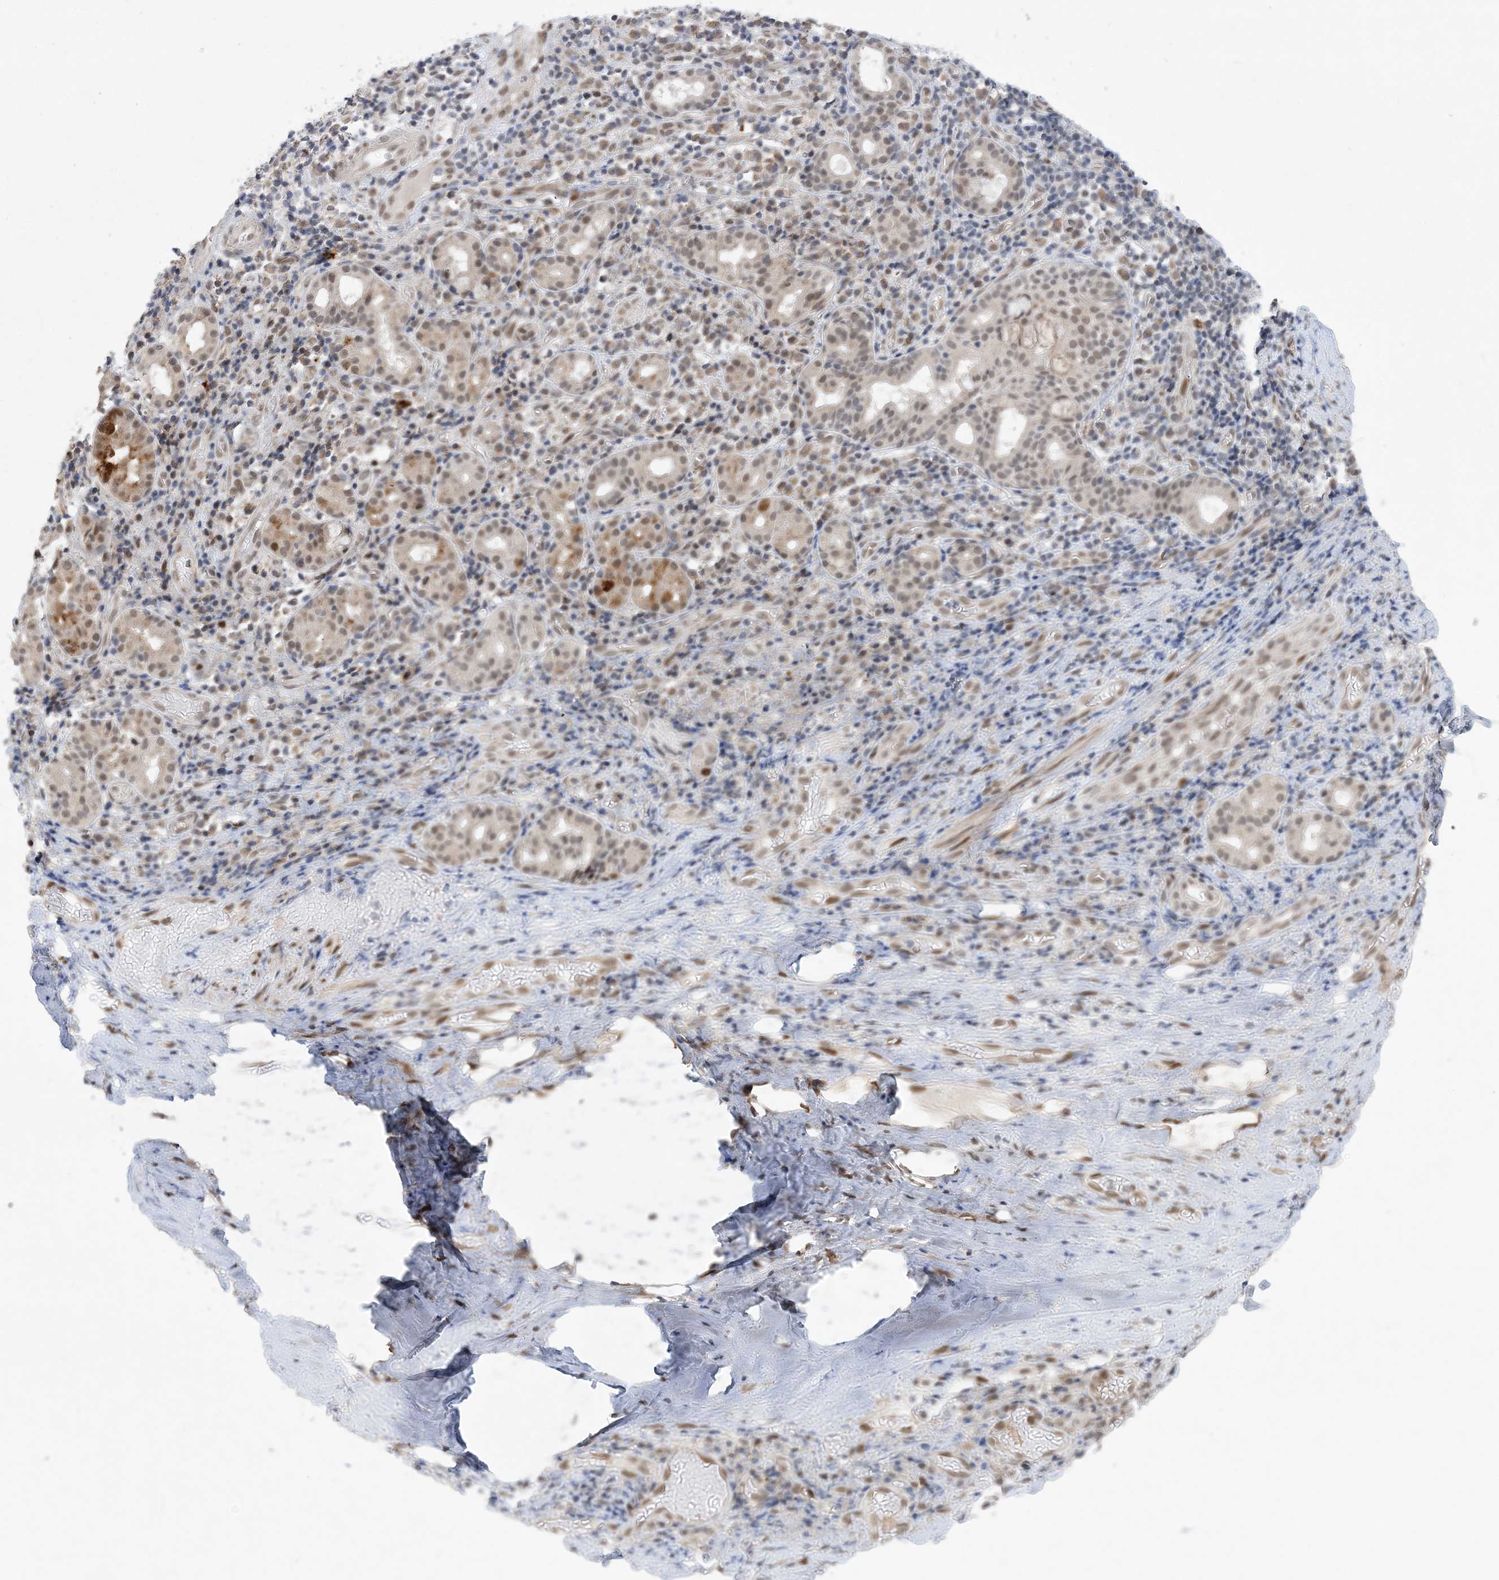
{"staining": {"intensity": "negative", "quantity": "none", "location": "none"}, "tissue": "adipose tissue", "cell_type": "Adipocytes", "image_type": "normal", "snomed": [{"axis": "morphology", "description": "Normal tissue, NOS"}, {"axis": "morphology", "description": "Basal cell carcinoma"}, {"axis": "topography", "description": "Cartilage tissue"}, {"axis": "topography", "description": "Nasopharynx"}, {"axis": "topography", "description": "Oral tissue"}], "caption": "Histopathology image shows no protein expression in adipocytes of benign adipose tissue. The staining was performed using DAB to visualize the protein expression in brown, while the nuclei were stained in blue with hematoxylin (Magnification: 20x).", "gene": "WAC", "patient": {"sex": "female", "age": 77}}